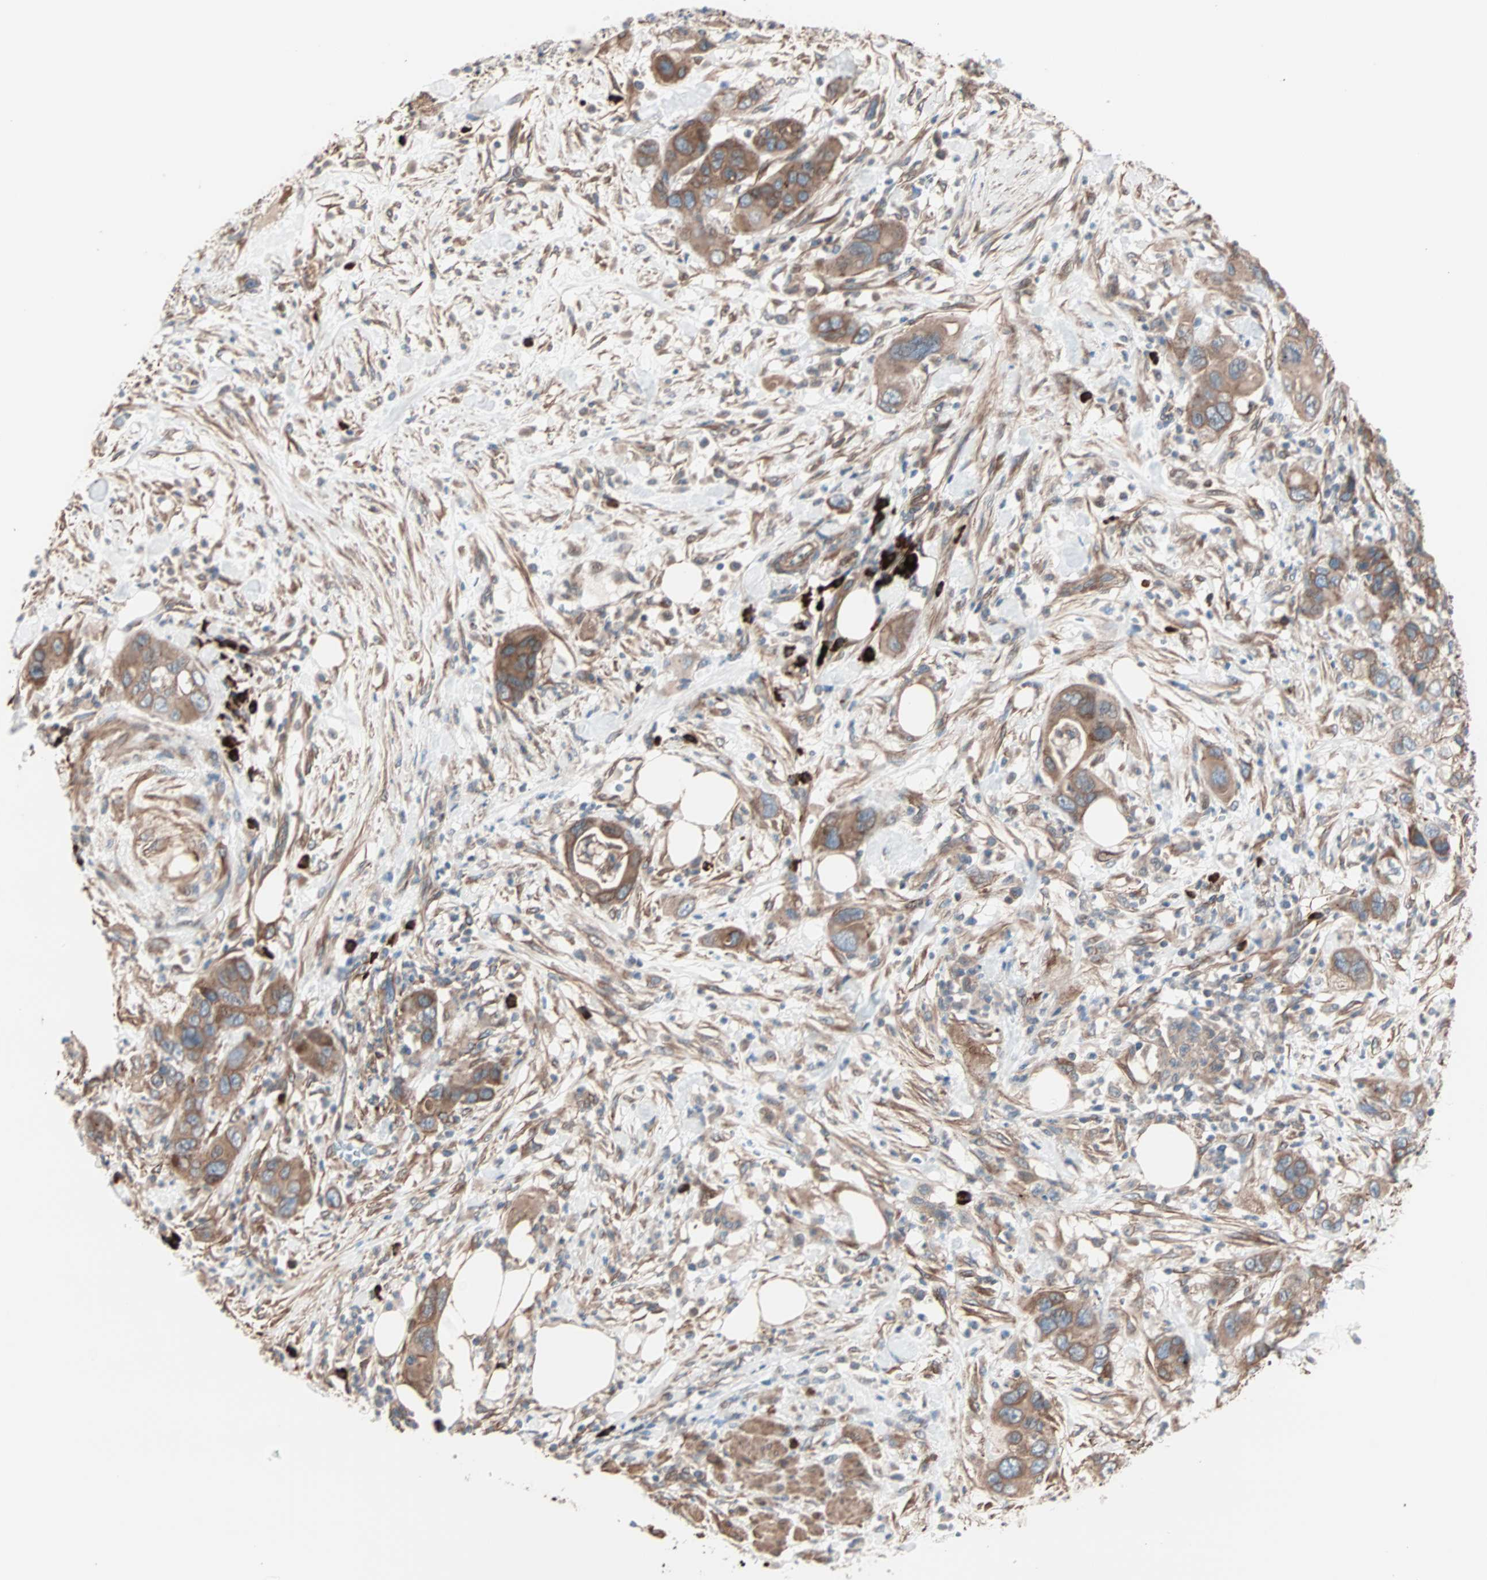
{"staining": {"intensity": "moderate", "quantity": ">75%", "location": "cytoplasmic/membranous"}, "tissue": "pancreatic cancer", "cell_type": "Tumor cells", "image_type": "cancer", "snomed": [{"axis": "morphology", "description": "Adenocarcinoma, NOS"}, {"axis": "topography", "description": "Pancreas"}], "caption": "Protein staining displays moderate cytoplasmic/membranous expression in about >75% of tumor cells in pancreatic cancer.", "gene": "ALG5", "patient": {"sex": "female", "age": 71}}